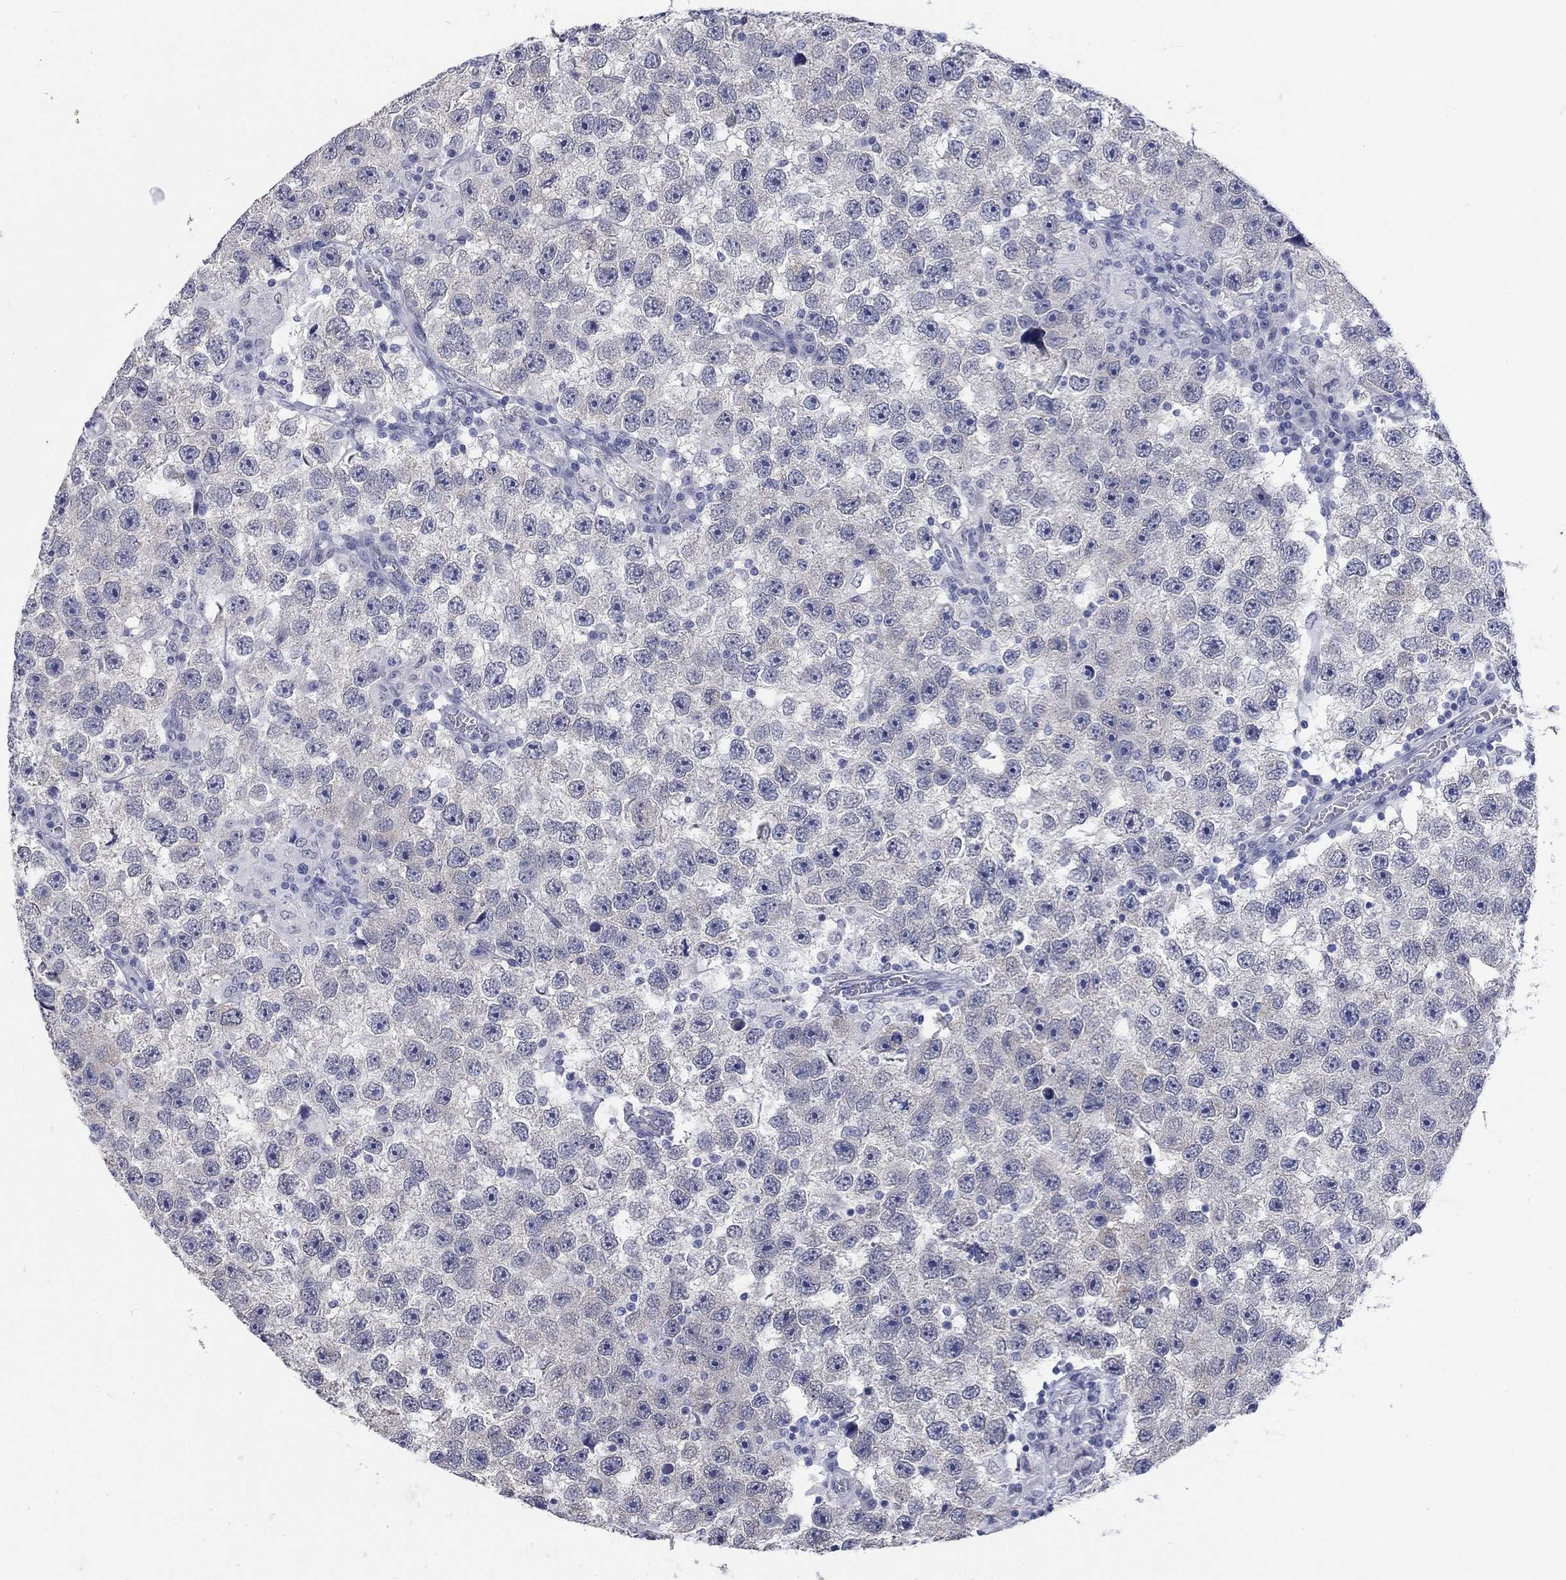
{"staining": {"intensity": "negative", "quantity": "none", "location": "none"}, "tissue": "testis cancer", "cell_type": "Tumor cells", "image_type": "cancer", "snomed": [{"axis": "morphology", "description": "Seminoma, NOS"}, {"axis": "topography", "description": "Testis"}], "caption": "Immunohistochemical staining of human testis seminoma demonstrates no significant staining in tumor cells.", "gene": "ECEL1", "patient": {"sex": "male", "age": 26}}